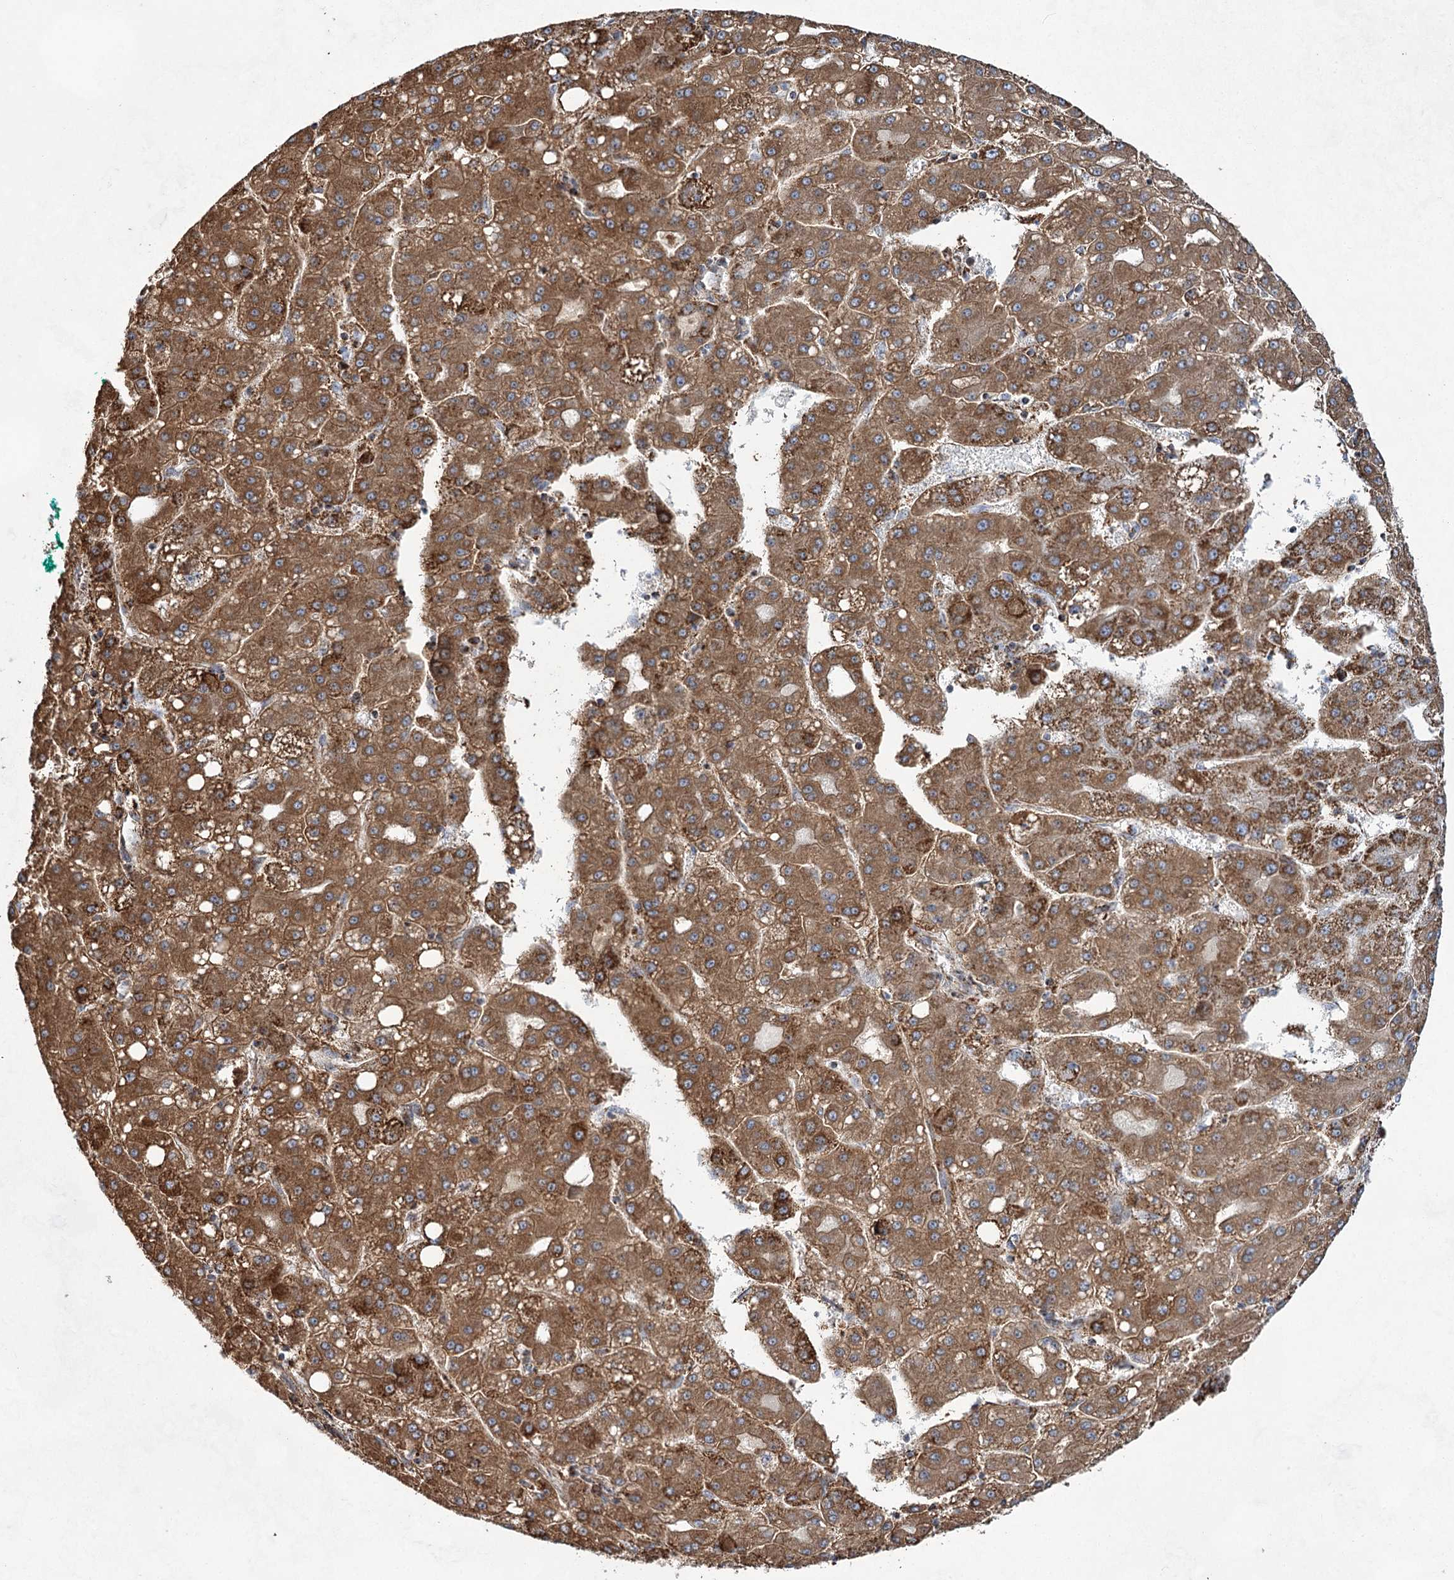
{"staining": {"intensity": "moderate", "quantity": ">75%", "location": "cytoplasmic/membranous"}, "tissue": "liver cancer", "cell_type": "Tumor cells", "image_type": "cancer", "snomed": [{"axis": "morphology", "description": "Carcinoma, Hepatocellular, NOS"}, {"axis": "topography", "description": "Liver"}], "caption": "Immunohistochemical staining of human hepatocellular carcinoma (liver) reveals moderate cytoplasmic/membranous protein staining in approximately >75% of tumor cells. (DAB IHC with brightfield microscopy, high magnification).", "gene": "CWF19L1", "patient": {"sex": "male", "age": 65}}